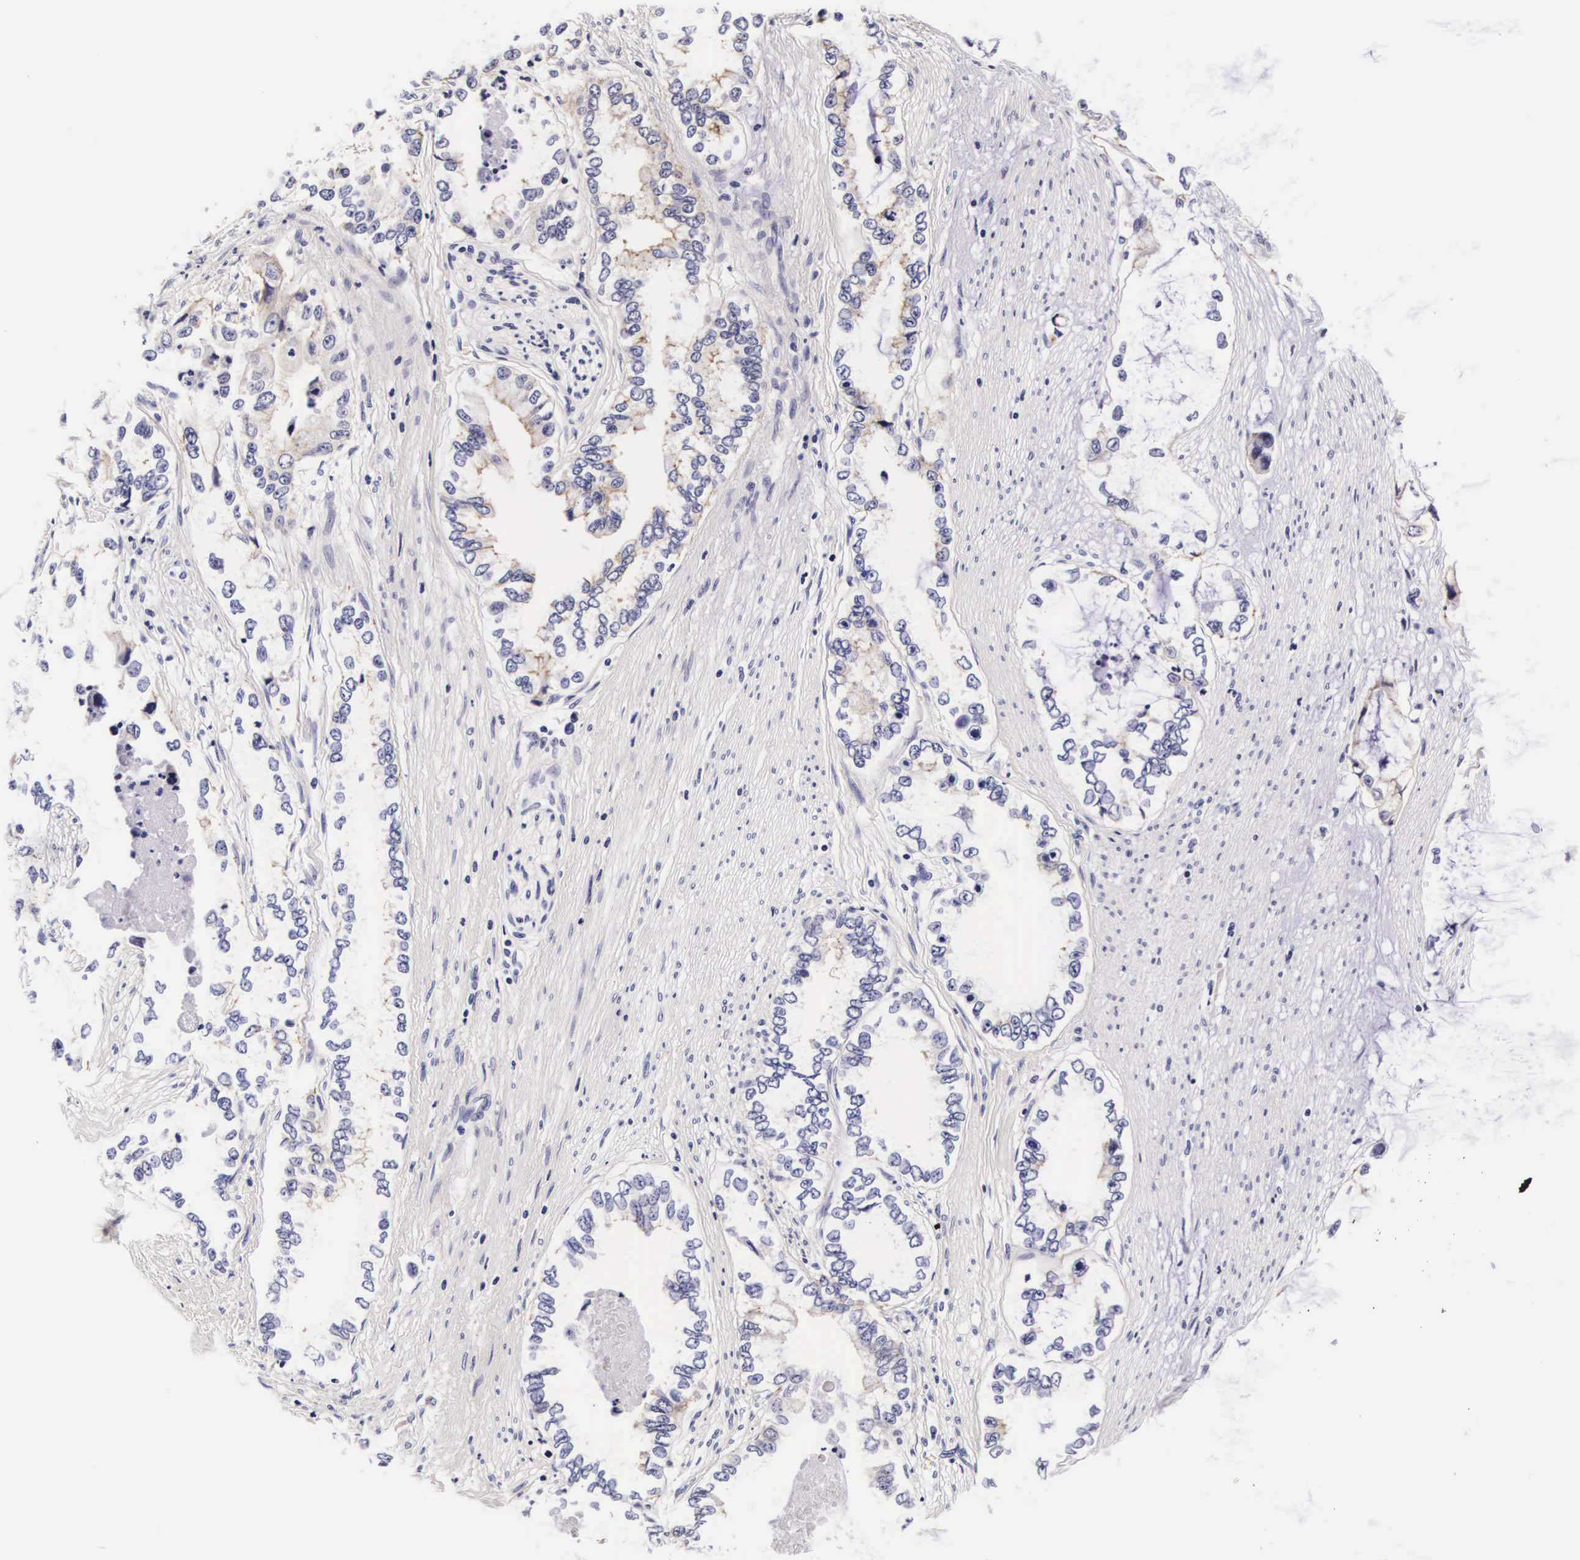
{"staining": {"intensity": "weak", "quantity": "<25%", "location": "cytoplasmic/membranous"}, "tissue": "pancreatic cancer", "cell_type": "Tumor cells", "image_type": "cancer", "snomed": [{"axis": "morphology", "description": "Adenocarcinoma, NOS"}, {"axis": "topography", "description": "Pancreas"}, {"axis": "topography", "description": "Stomach, upper"}], "caption": "Immunohistochemistry of human pancreatic adenocarcinoma demonstrates no expression in tumor cells.", "gene": "PHETA2", "patient": {"sex": "male", "age": 77}}